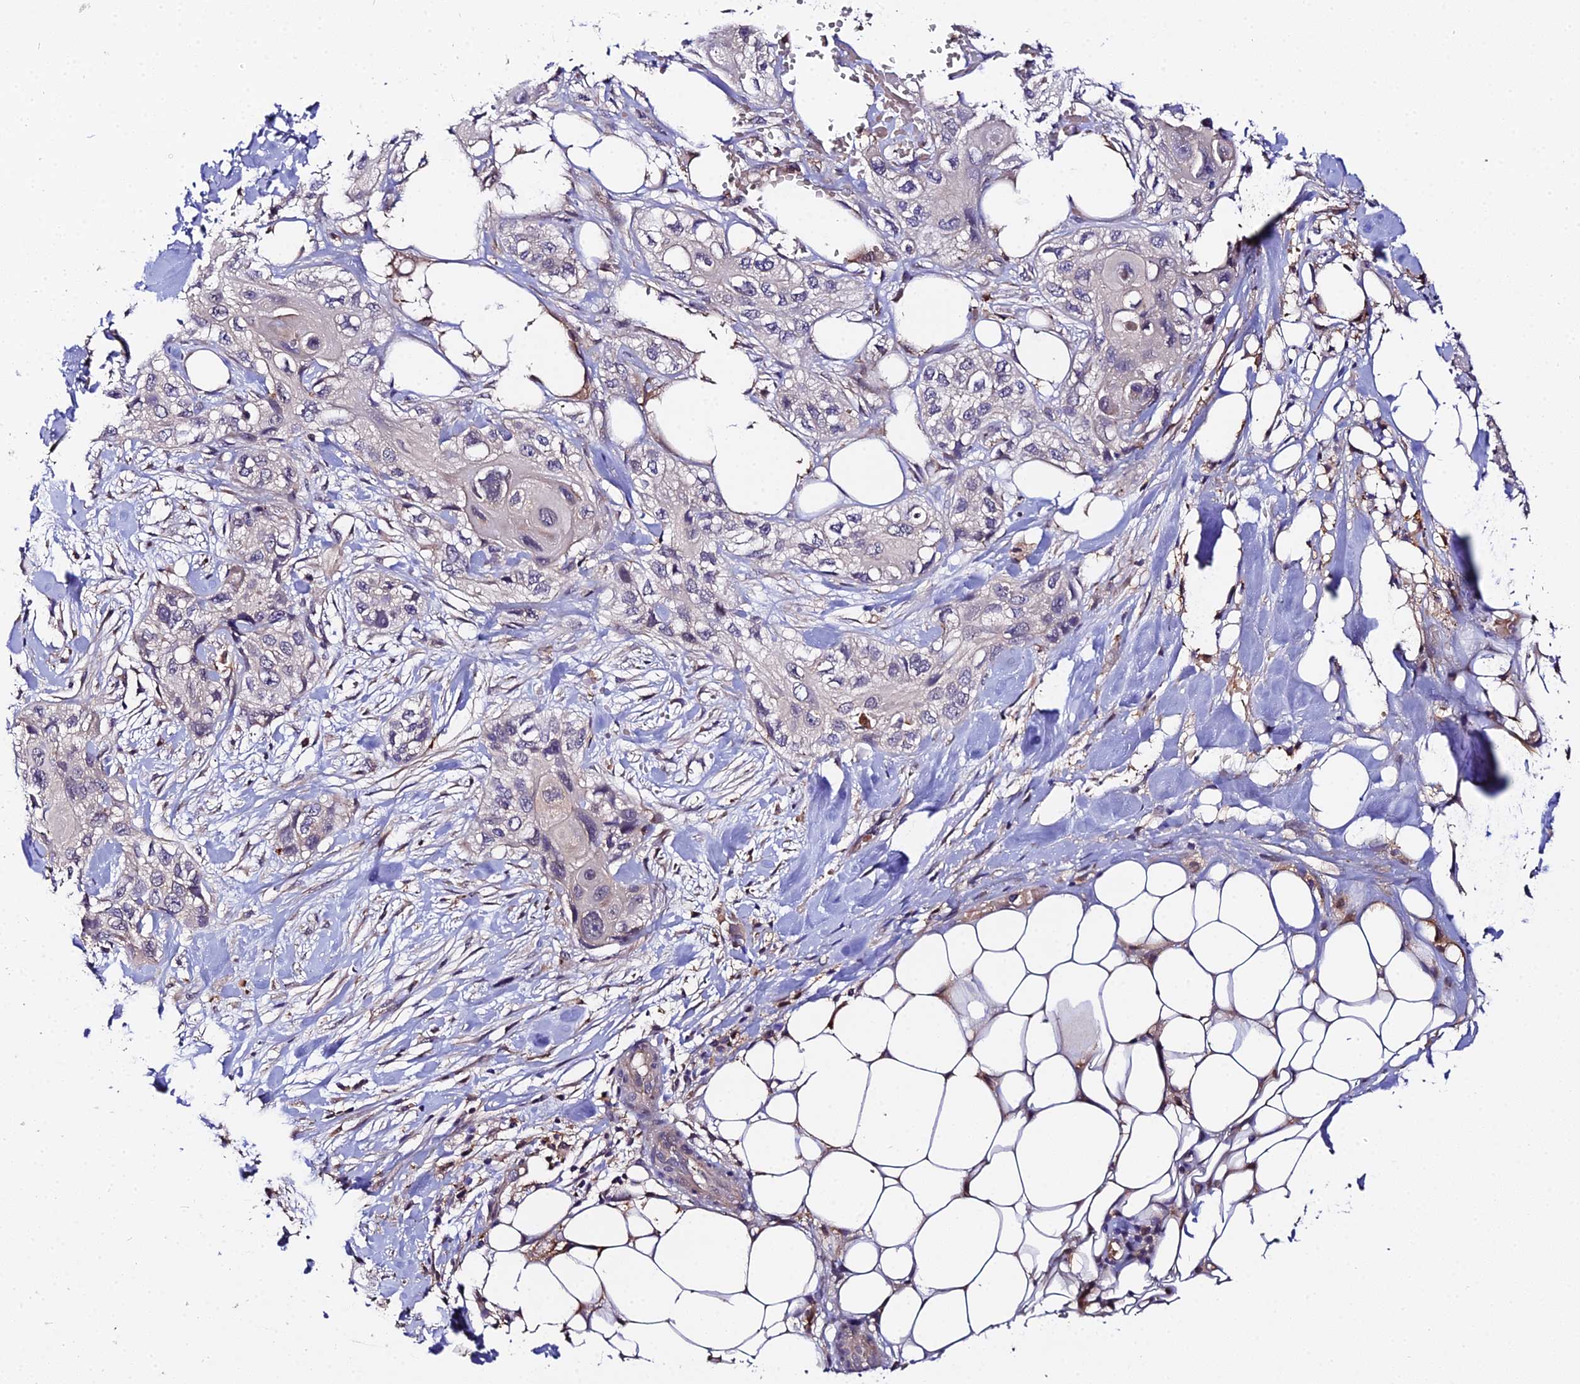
{"staining": {"intensity": "negative", "quantity": "none", "location": "none"}, "tissue": "skin cancer", "cell_type": "Tumor cells", "image_type": "cancer", "snomed": [{"axis": "morphology", "description": "Normal tissue, NOS"}, {"axis": "morphology", "description": "Squamous cell carcinoma, NOS"}, {"axis": "topography", "description": "Skin"}], "caption": "Immunohistochemical staining of skin cancer exhibits no significant positivity in tumor cells. The staining was performed using DAB to visualize the protein expression in brown, while the nuclei were stained in blue with hematoxylin (Magnification: 20x).", "gene": "ZBED8", "patient": {"sex": "male", "age": 72}}